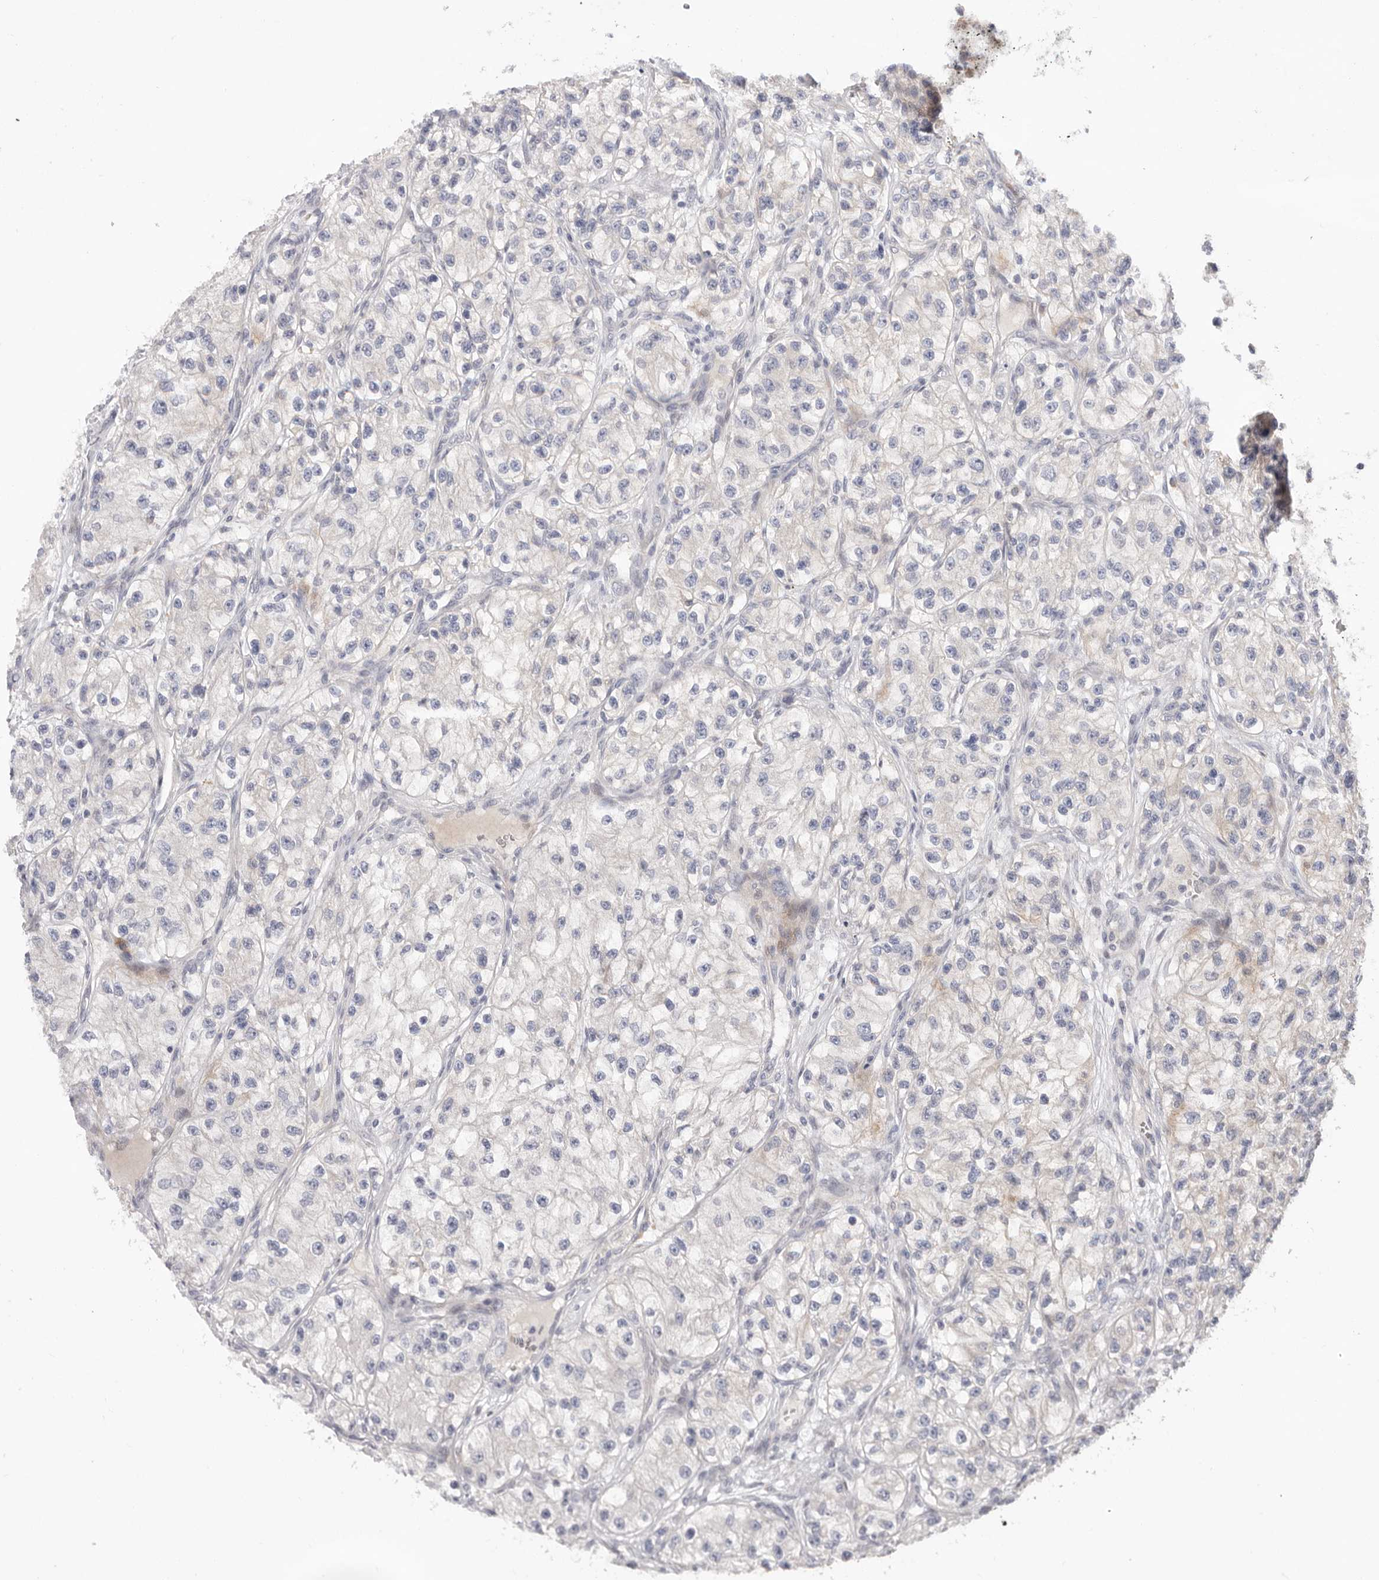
{"staining": {"intensity": "negative", "quantity": "none", "location": "none"}, "tissue": "renal cancer", "cell_type": "Tumor cells", "image_type": "cancer", "snomed": [{"axis": "morphology", "description": "Adenocarcinoma, NOS"}, {"axis": "topography", "description": "Kidney"}], "caption": "This is an immunohistochemistry micrograph of human renal adenocarcinoma. There is no expression in tumor cells.", "gene": "DOP1A", "patient": {"sex": "female", "age": 57}}